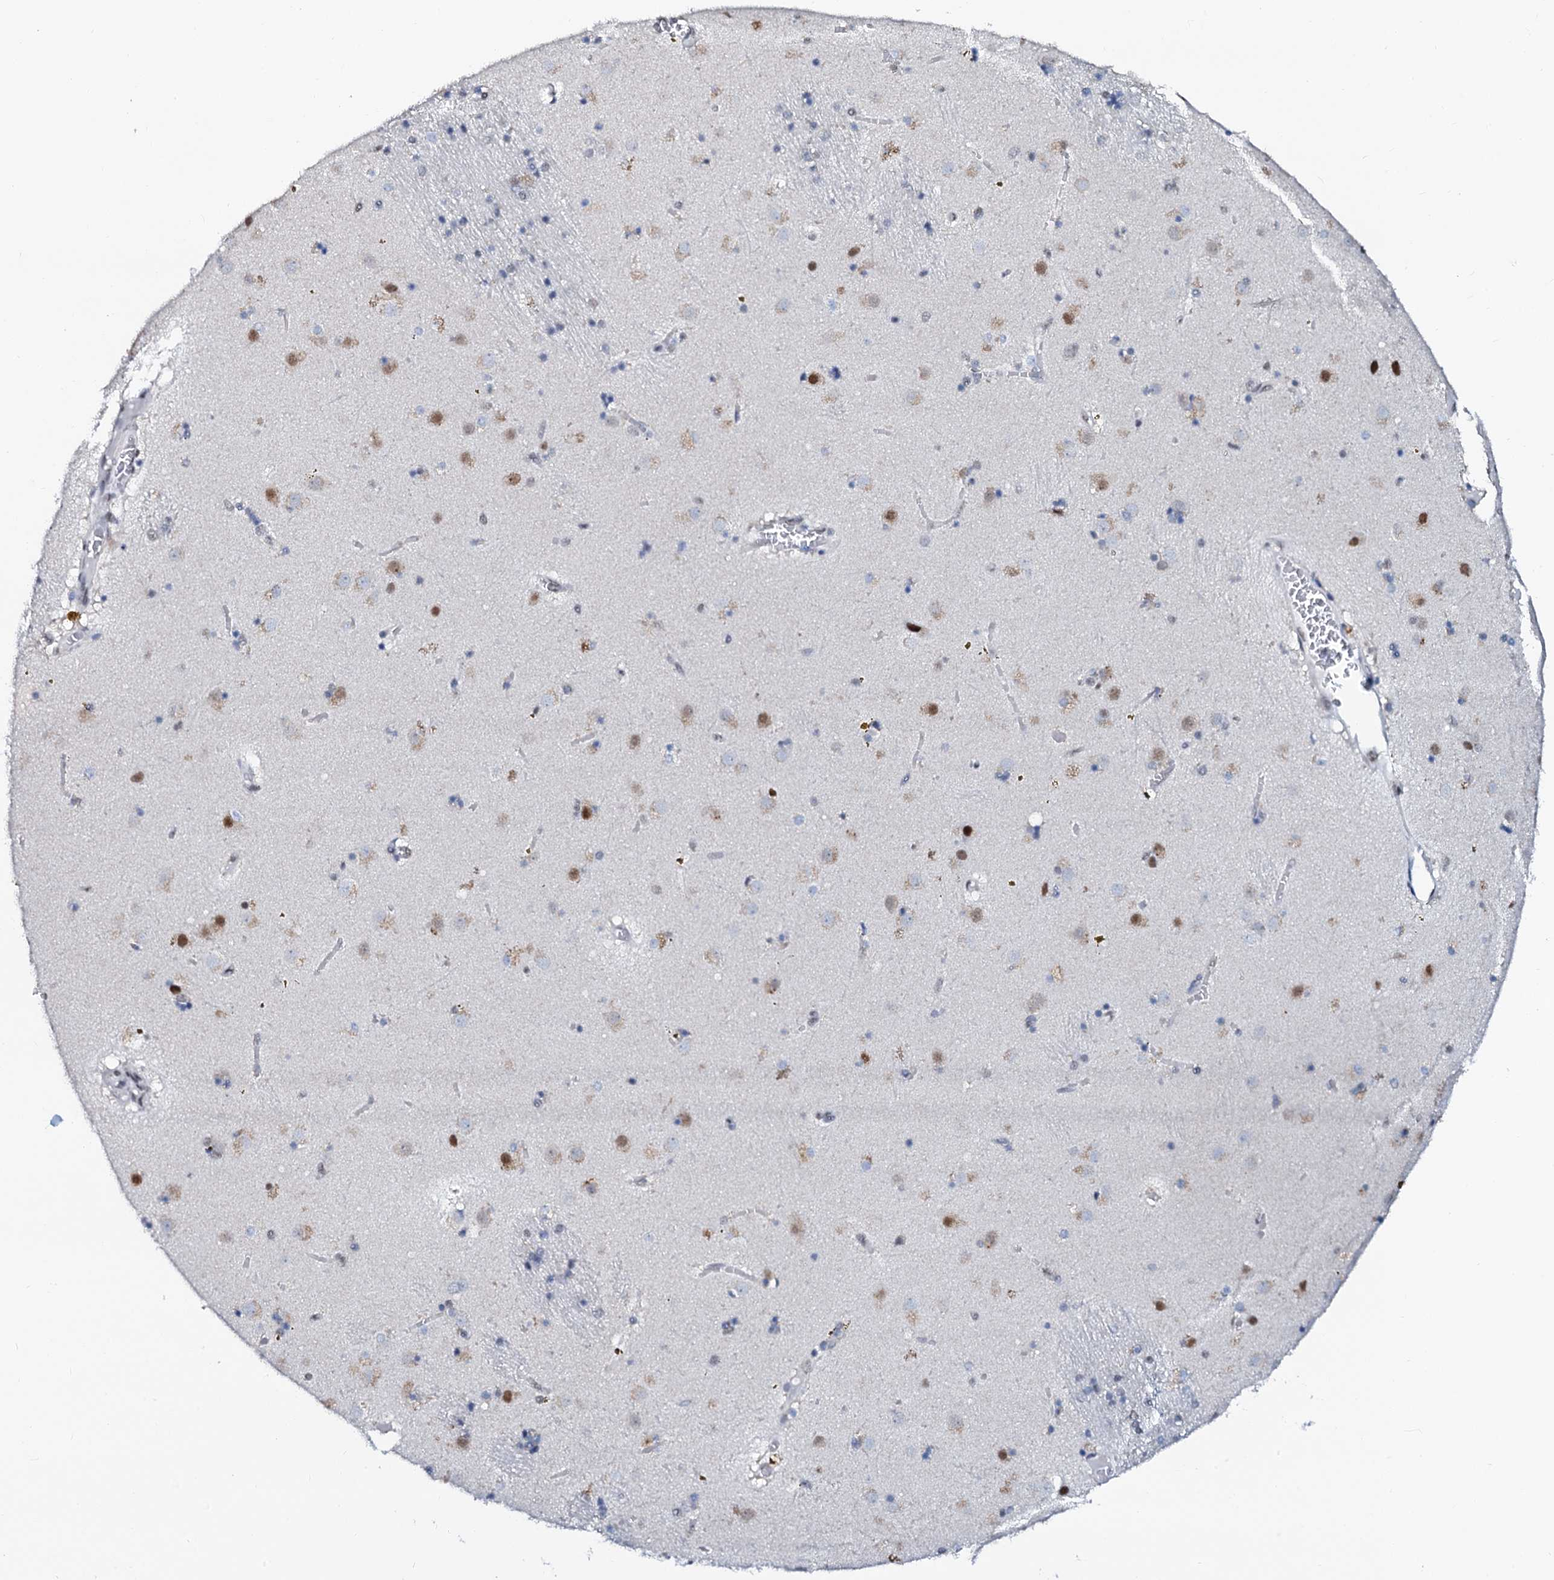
{"staining": {"intensity": "weak", "quantity": "<25%", "location": "nuclear"}, "tissue": "caudate", "cell_type": "Glial cells", "image_type": "normal", "snomed": [{"axis": "morphology", "description": "Normal tissue, NOS"}, {"axis": "topography", "description": "Lateral ventricle wall"}], "caption": "There is no significant staining in glial cells of caudate. (Brightfield microscopy of DAB (3,3'-diaminobenzidine) IHC at high magnification).", "gene": "SLTM", "patient": {"sex": "male", "age": 70}}